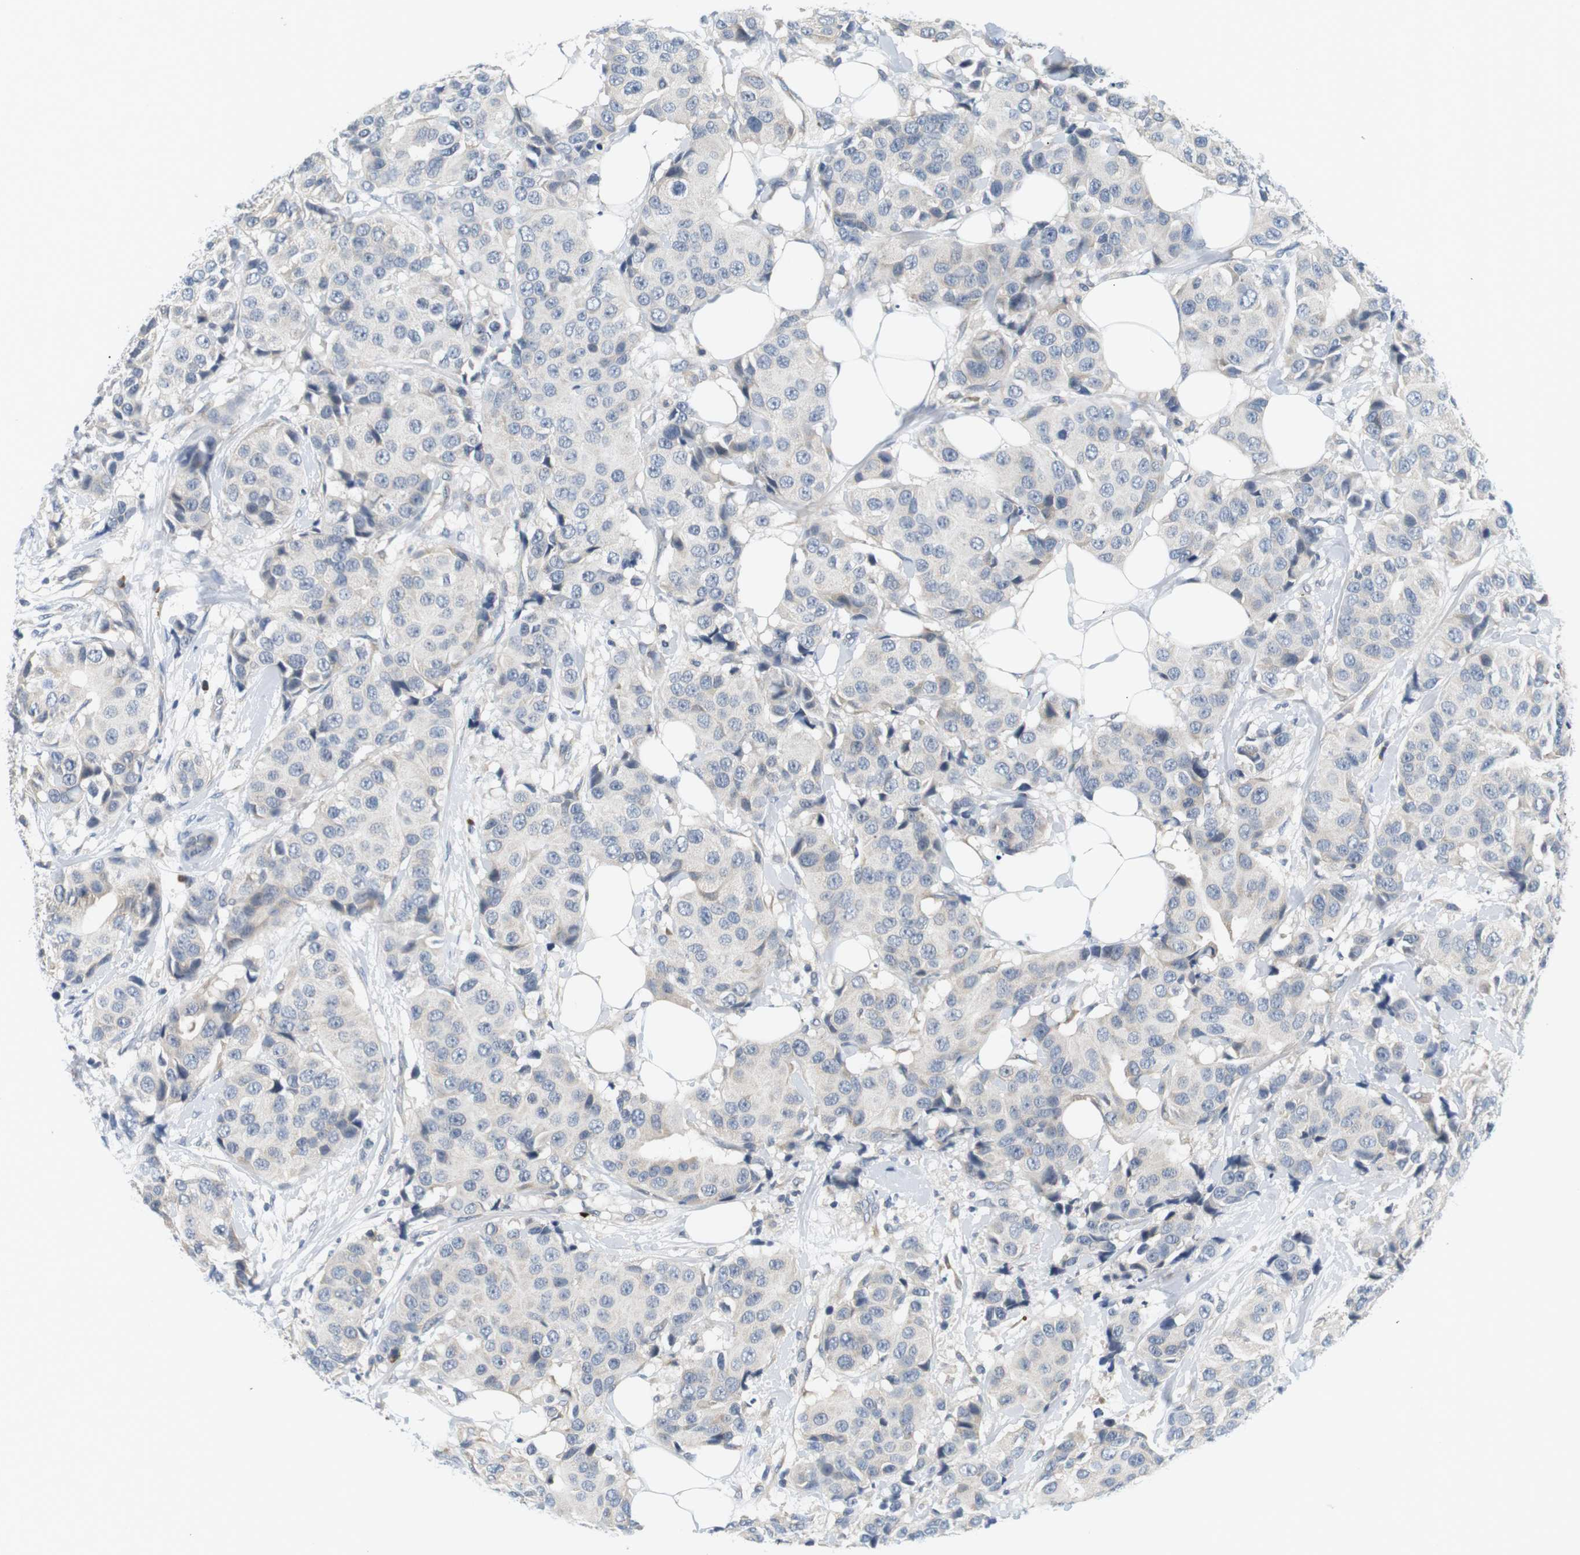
{"staining": {"intensity": "negative", "quantity": "none", "location": "none"}, "tissue": "breast cancer", "cell_type": "Tumor cells", "image_type": "cancer", "snomed": [{"axis": "morphology", "description": "Normal tissue, NOS"}, {"axis": "morphology", "description": "Duct carcinoma"}, {"axis": "topography", "description": "Breast"}], "caption": "The histopathology image exhibits no staining of tumor cells in invasive ductal carcinoma (breast).", "gene": "EVA1C", "patient": {"sex": "female", "age": 39}}